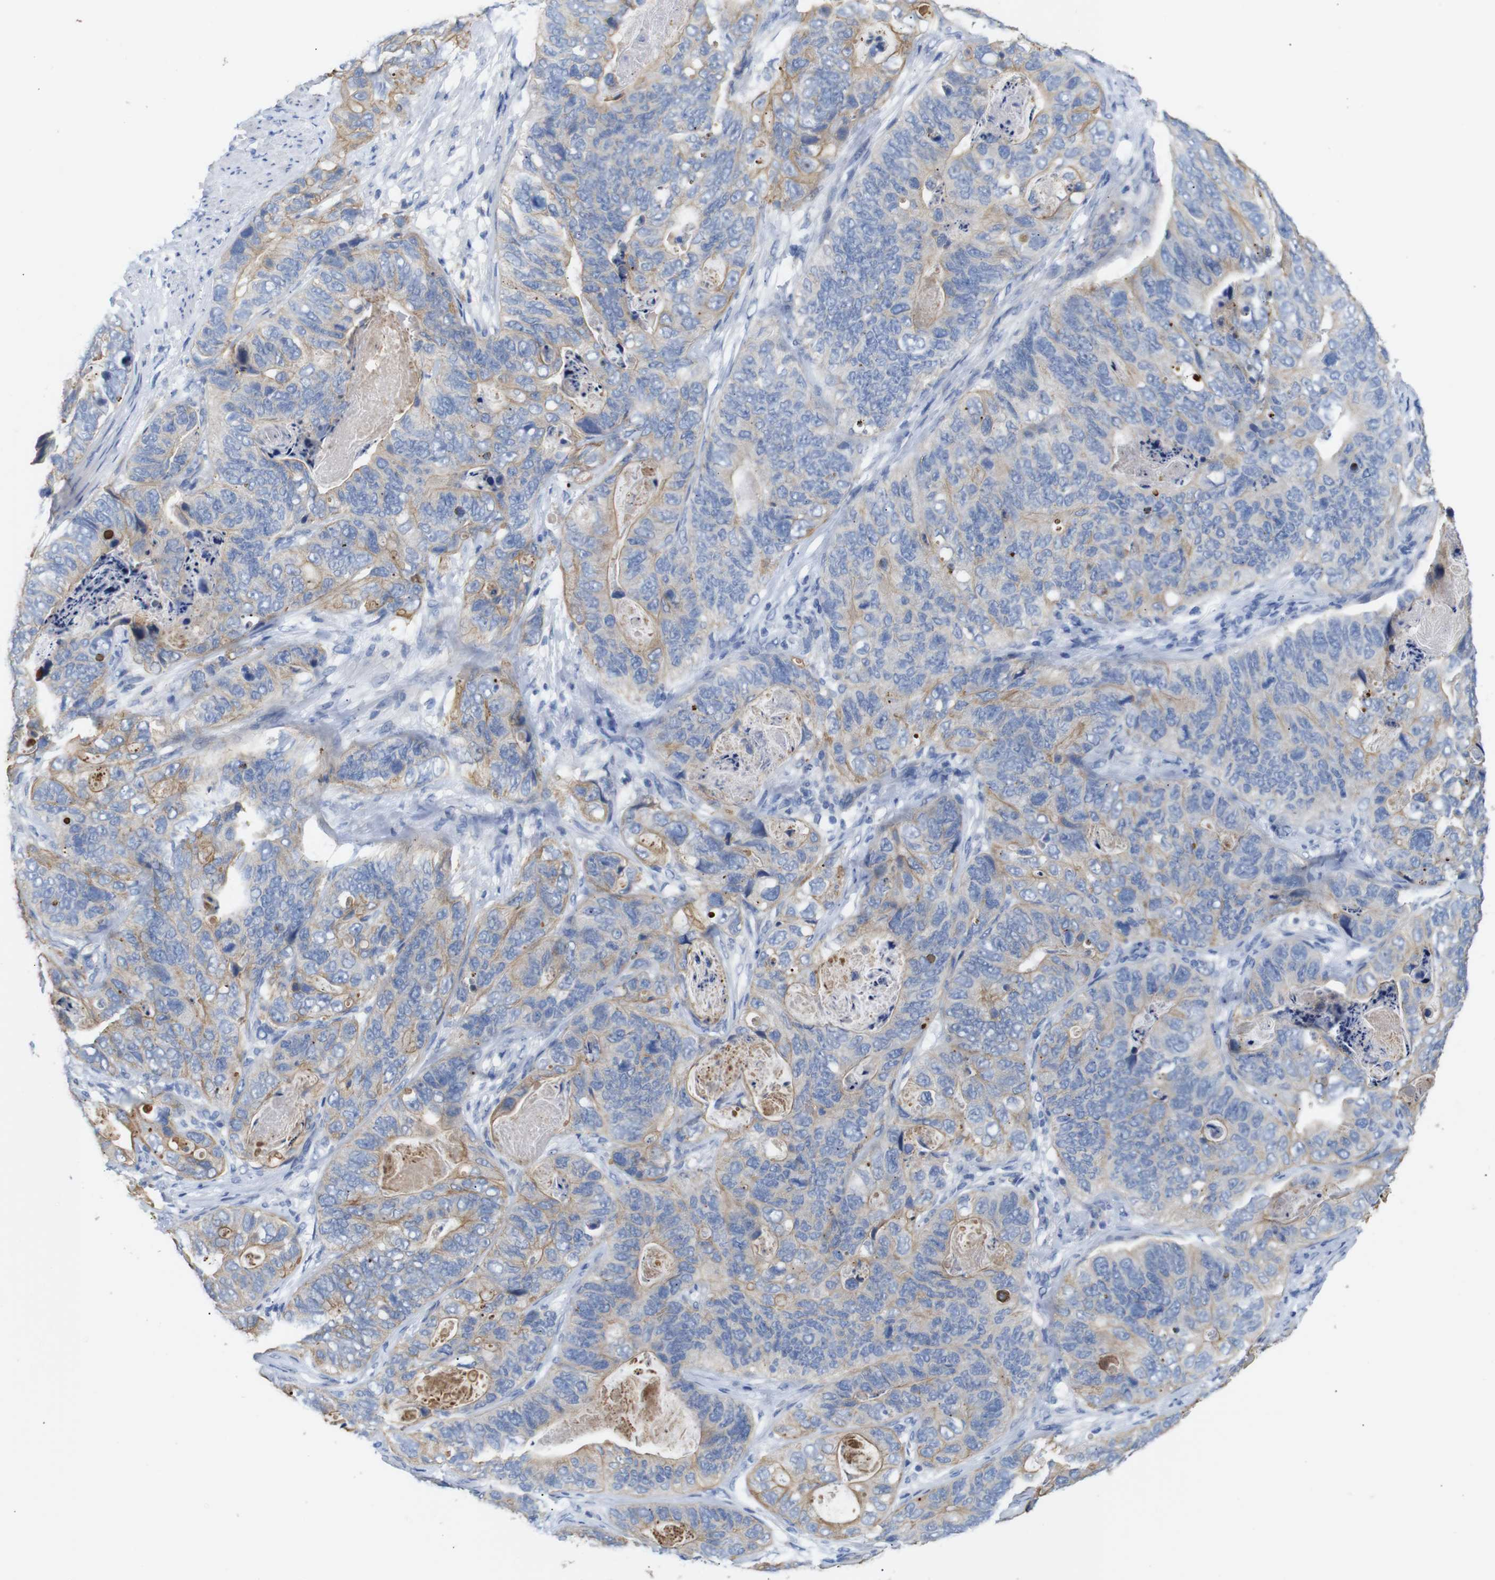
{"staining": {"intensity": "moderate", "quantity": "25%-75%", "location": "cytoplasmic/membranous"}, "tissue": "stomach cancer", "cell_type": "Tumor cells", "image_type": "cancer", "snomed": [{"axis": "morphology", "description": "Adenocarcinoma, NOS"}, {"axis": "topography", "description": "Stomach"}], "caption": "Stomach adenocarcinoma tissue reveals moderate cytoplasmic/membranous positivity in approximately 25%-75% of tumor cells, visualized by immunohistochemistry. Nuclei are stained in blue.", "gene": "ALOX15", "patient": {"sex": "female", "age": 89}}